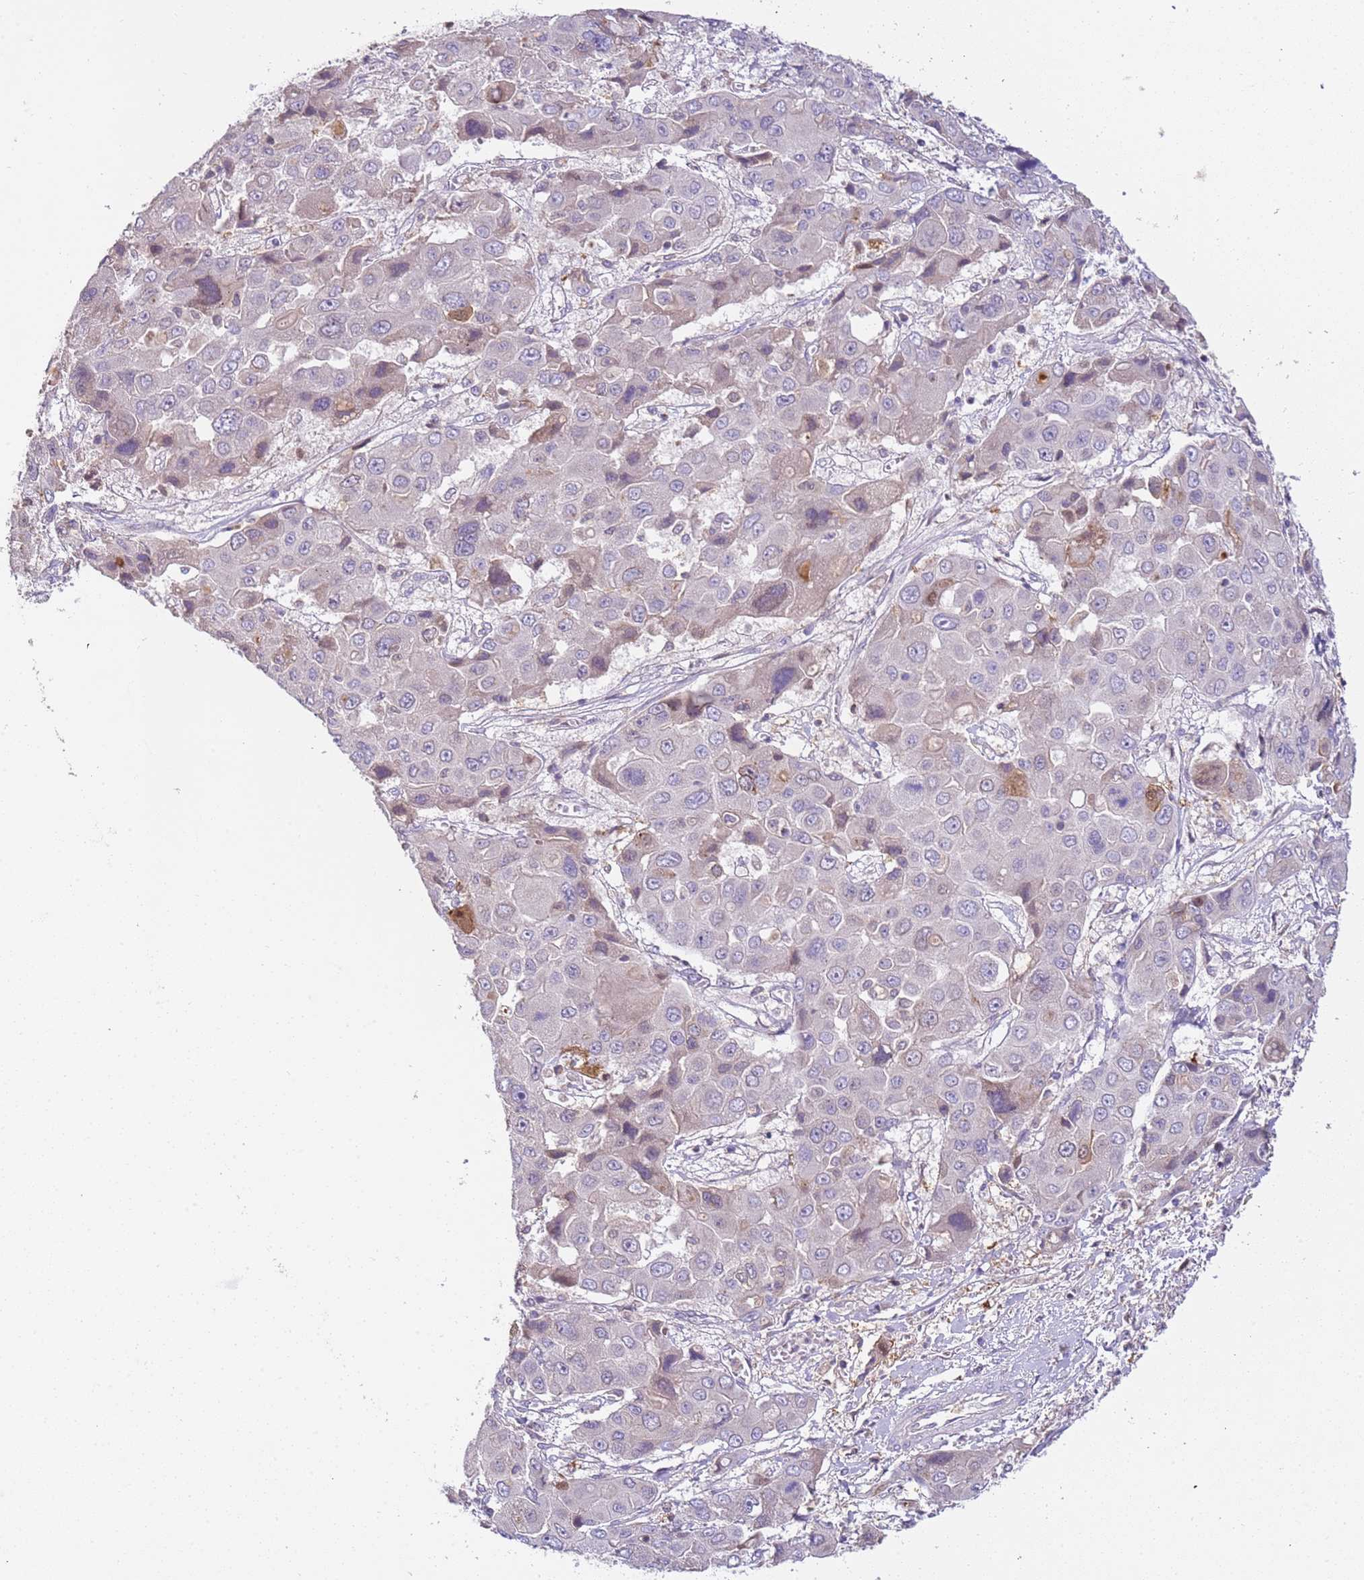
{"staining": {"intensity": "weak", "quantity": "<25%", "location": "cytoplasmic/membranous,nuclear"}, "tissue": "liver cancer", "cell_type": "Tumor cells", "image_type": "cancer", "snomed": [{"axis": "morphology", "description": "Cholangiocarcinoma"}, {"axis": "topography", "description": "Liver"}], "caption": "The histopathology image reveals no staining of tumor cells in cholangiocarcinoma (liver).", "gene": "PLCXD3", "patient": {"sex": "male", "age": 67}}